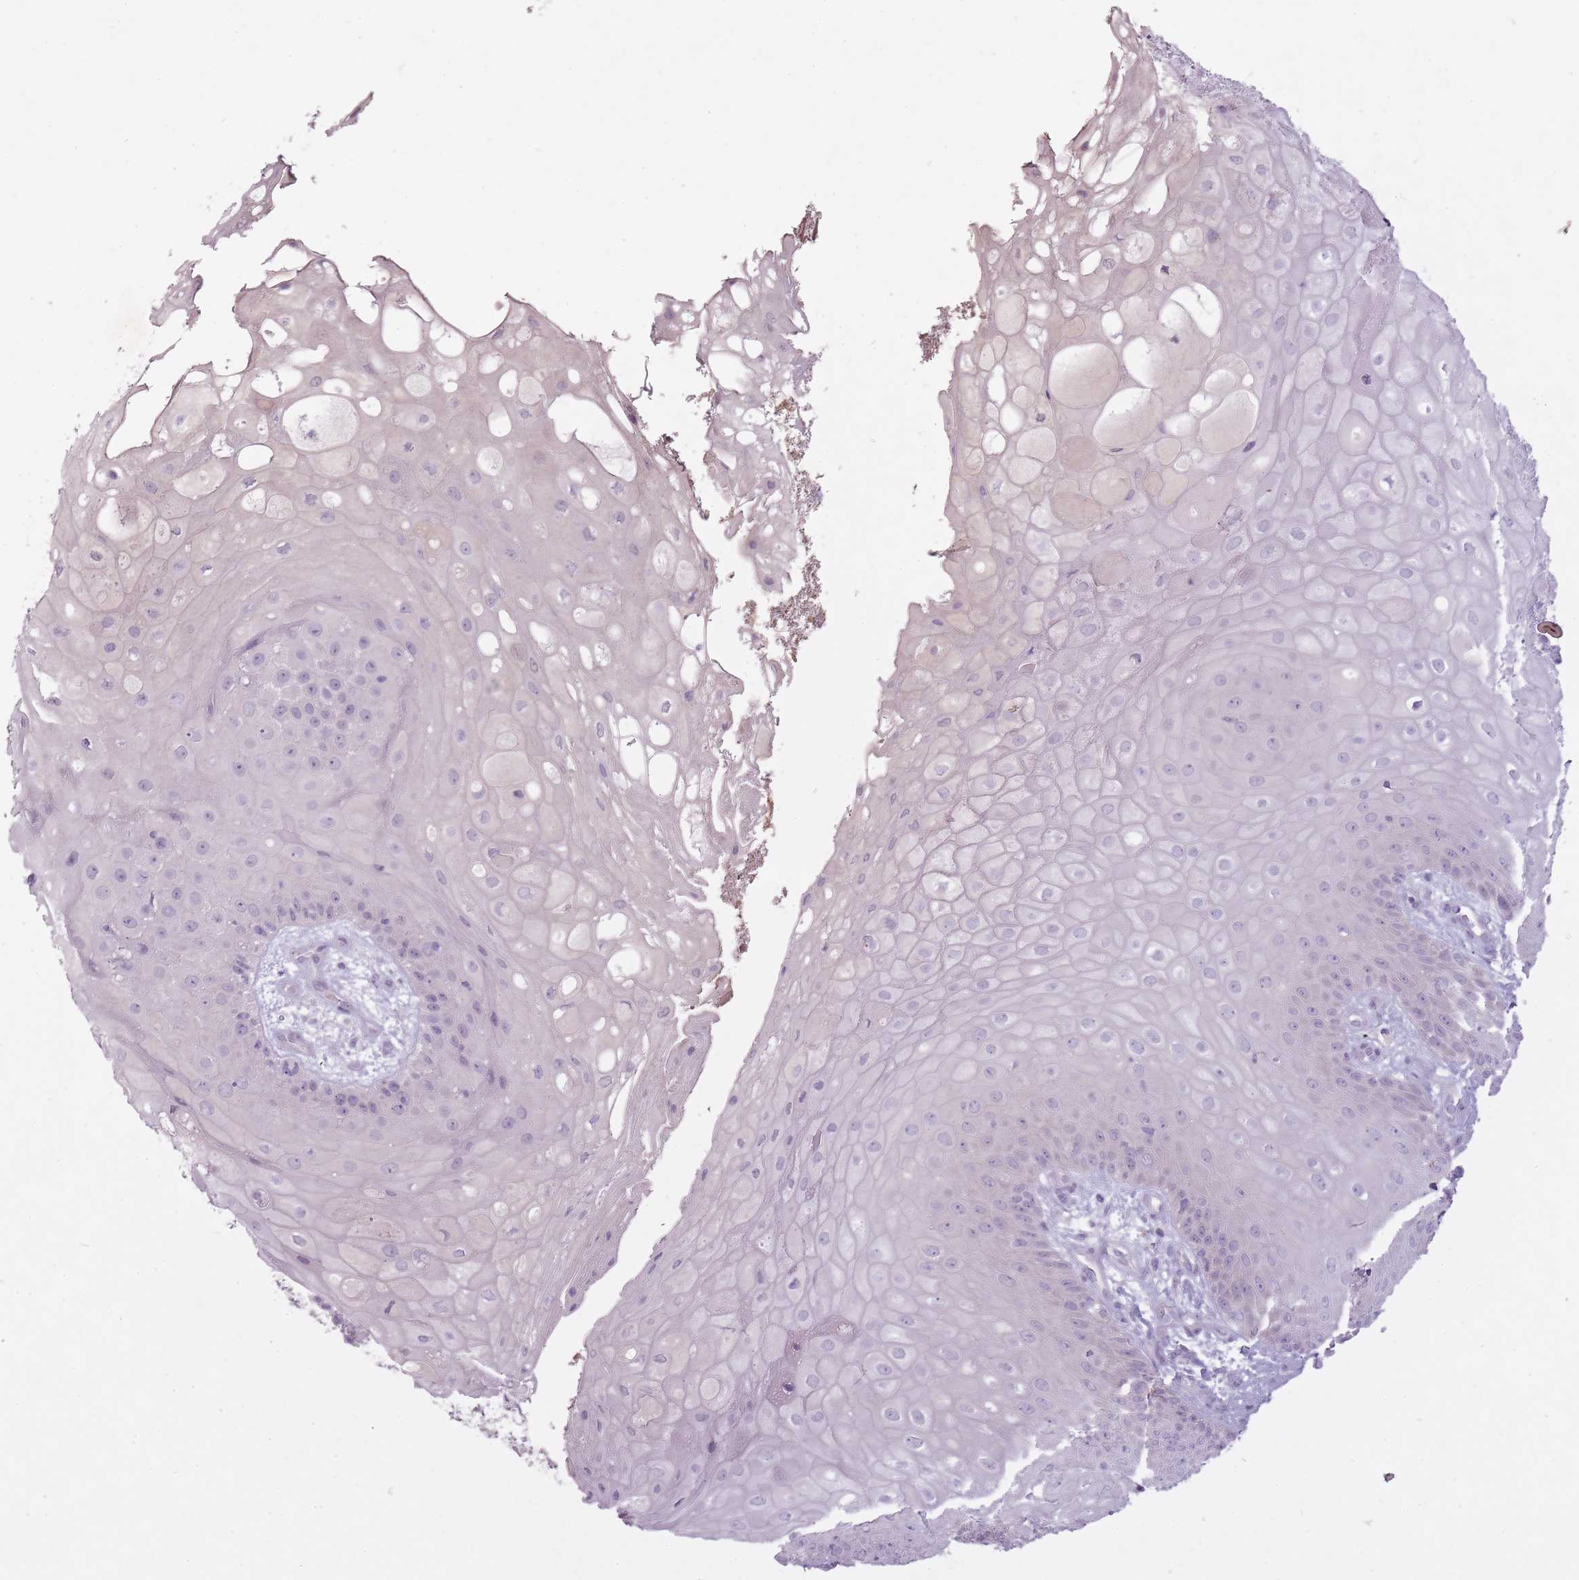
{"staining": {"intensity": "negative", "quantity": "none", "location": "none"}, "tissue": "skin", "cell_type": "Epidermal cells", "image_type": "normal", "snomed": [{"axis": "morphology", "description": "Normal tissue, NOS"}, {"axis": "topography", "description": "Anal"}], "caption": "The histopathology image exhibits no significant staining in epidermal cells of skin.", "gene": "FAM43B", "patient": {"sex": "male", "age": 80}}